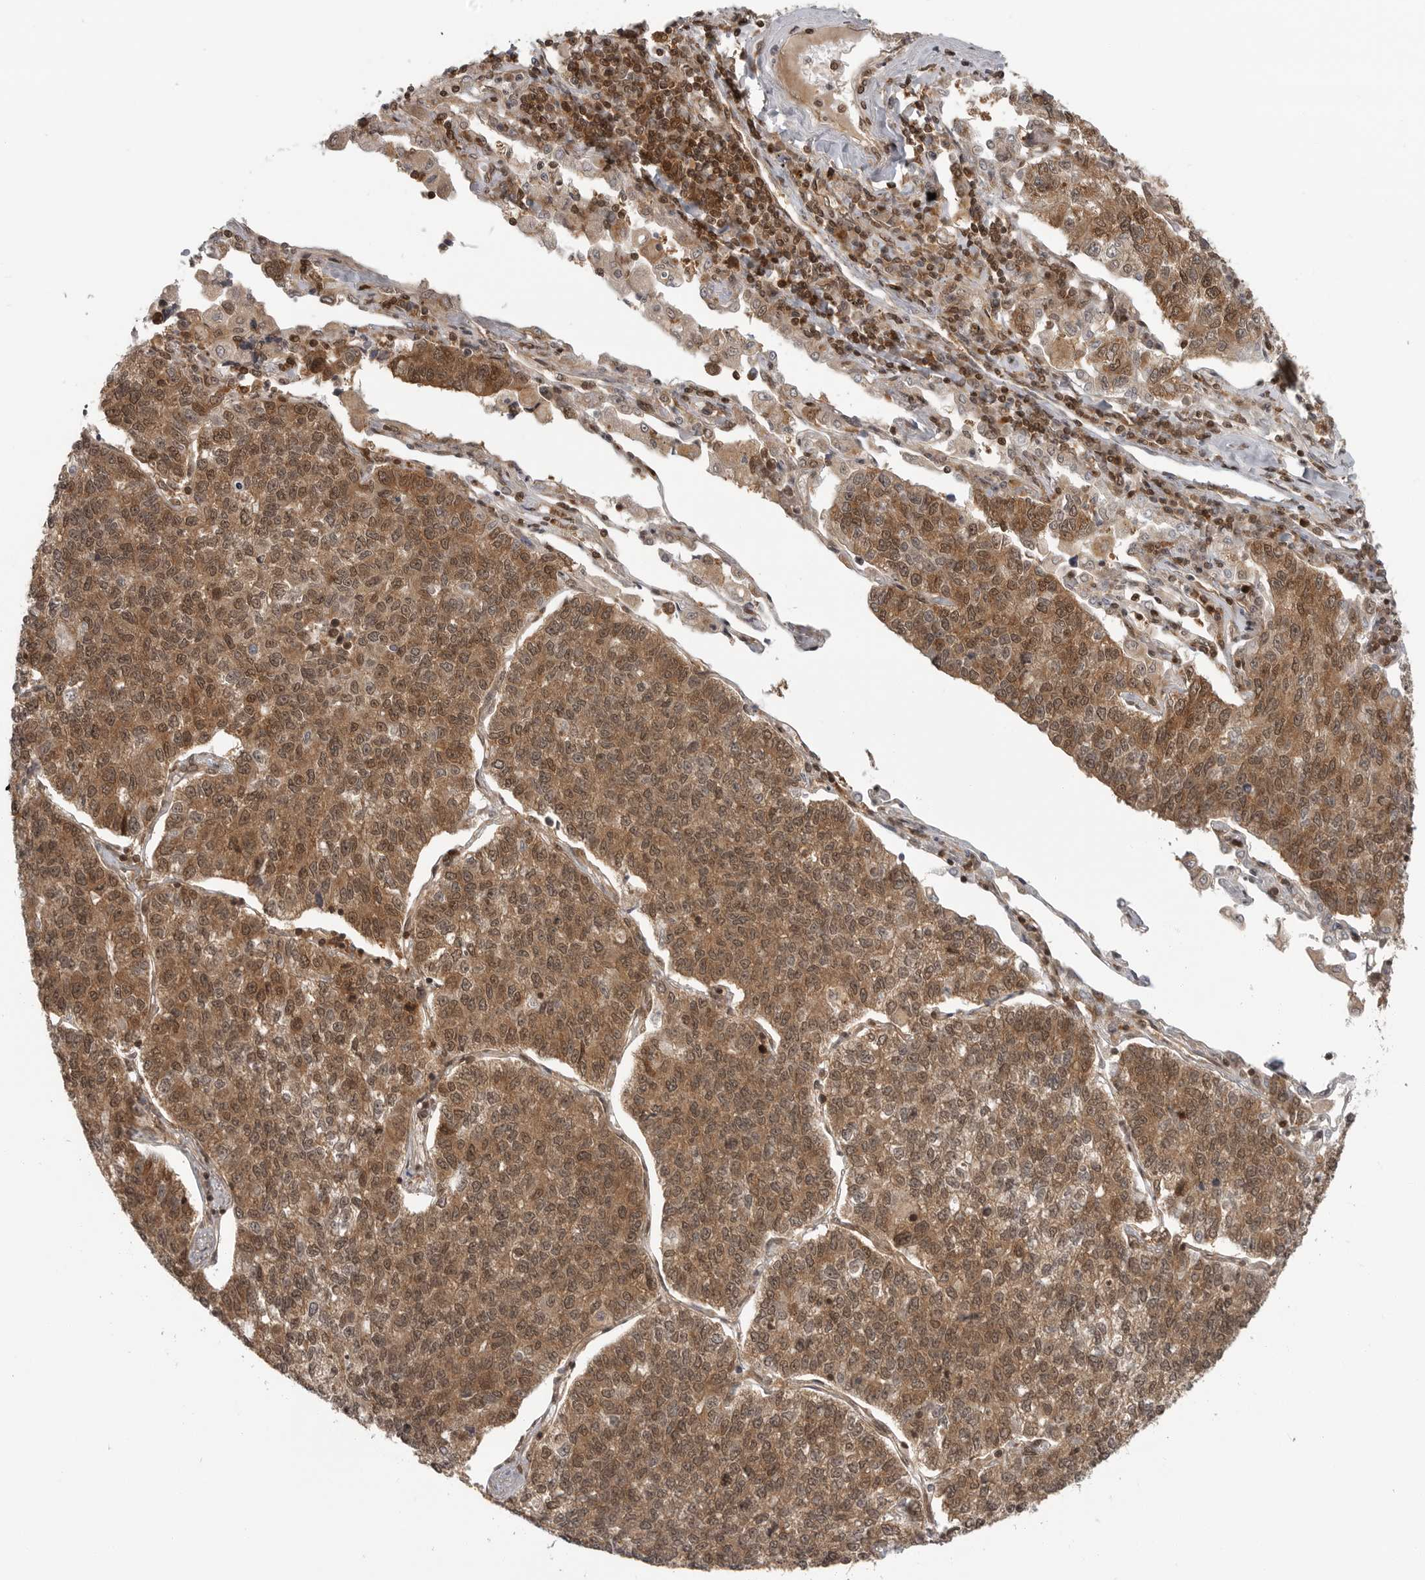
{"staining": {"intensity": "strong", "quantity": ">75%", "location": "cytoplasmic/membranous,nuclear"}, "tissue": "lung cancer", "cell_type": "Tumor cells", "image_type": "cancer", "snomed": [{"axis": "morphology", "description": "Adenocarcinoma, NOS"}, {"axis": "topography", "description": "Lung"}], "caption": "Lung adenocarcinoma stained with immunohistochemistry (IHC) exhibits strong cytoplasmic/membranous and nuclear expression in about >75% of tumor cells.", "gene": "SZRD1", "patient": {"sex": "male", "age": 49}}